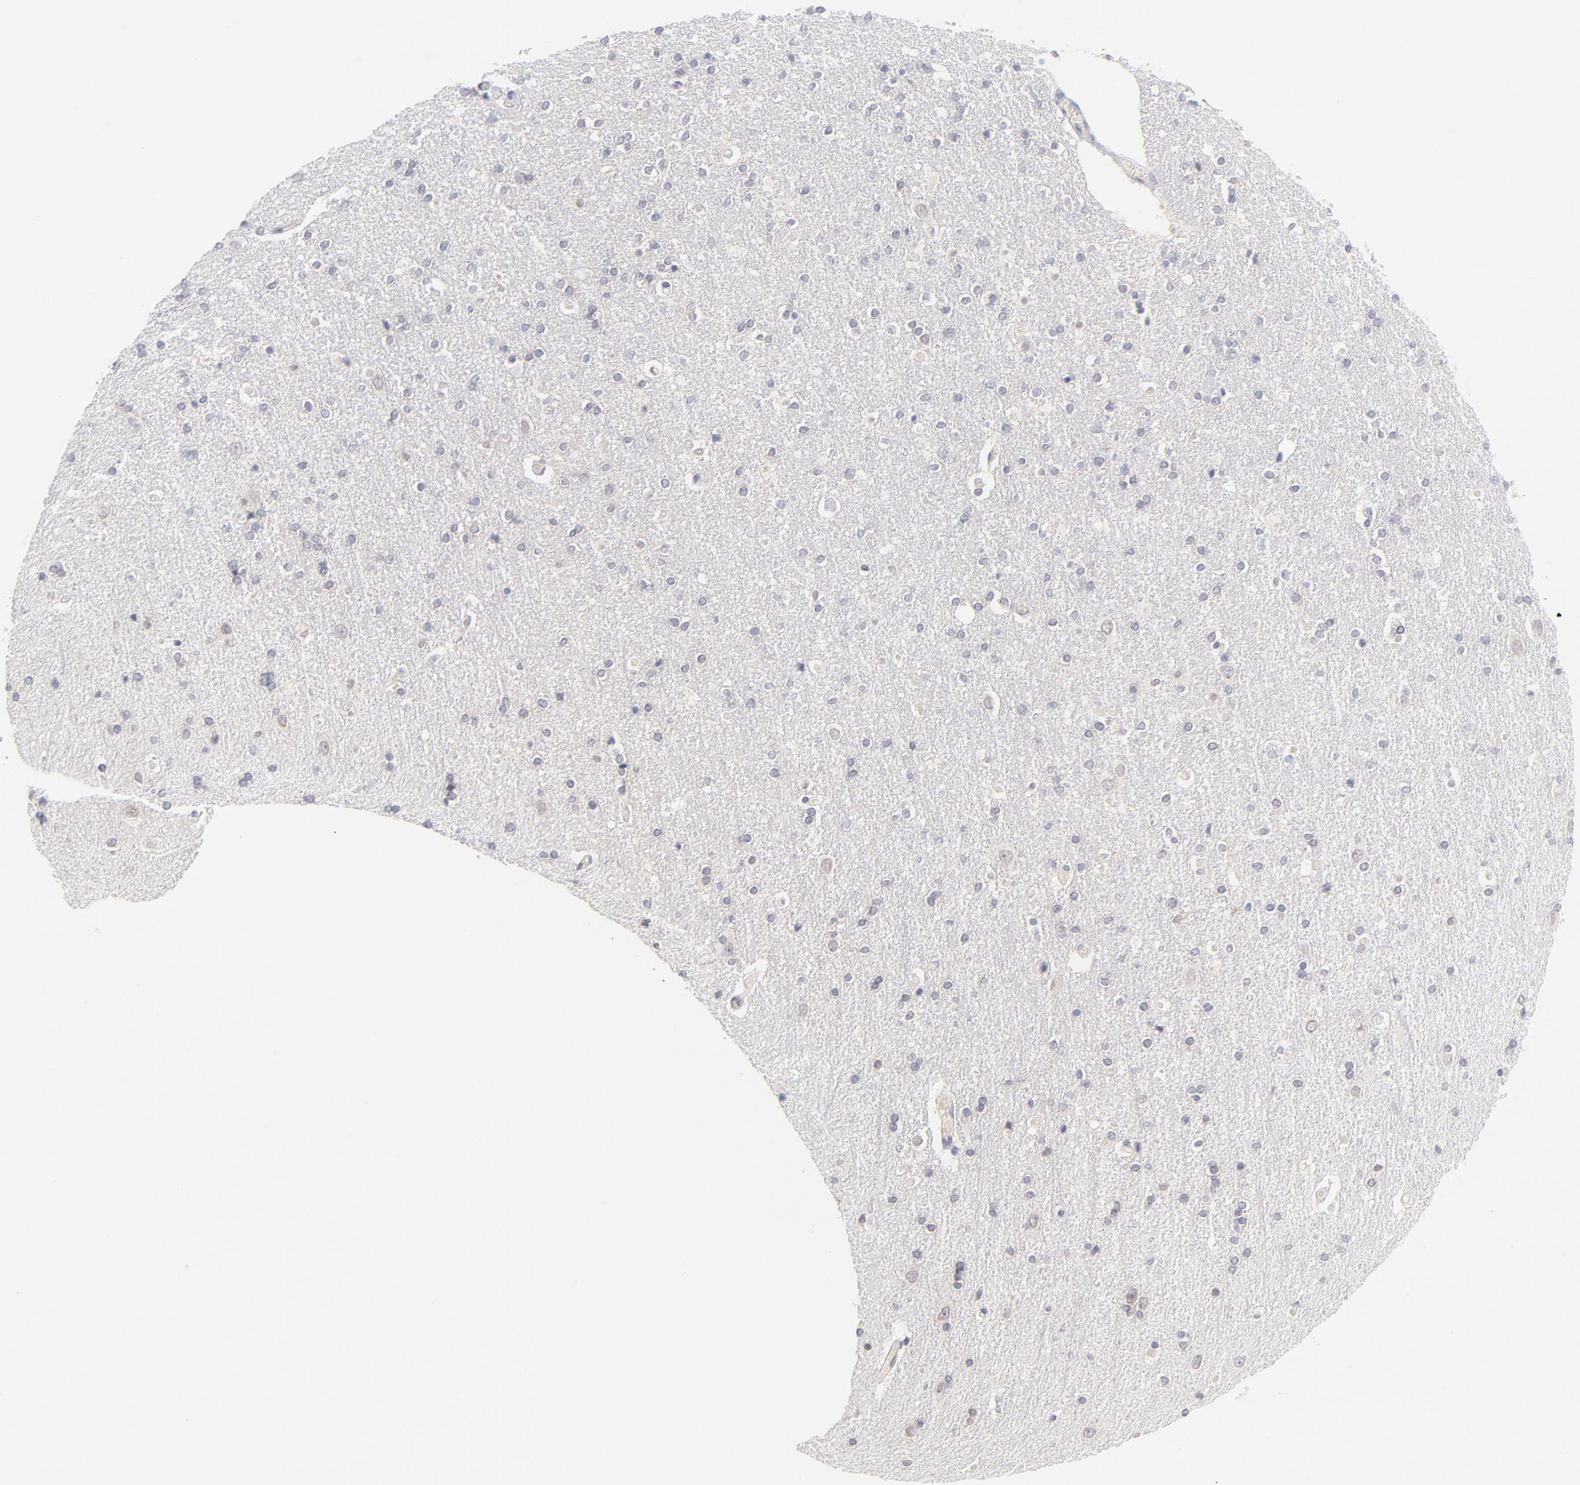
{"staining": {"intensity": "negative", "quantity": "none", "location": "none"}, "tissue": "caudate", "cell_type": "Glial cells", "image_type": "normal", "snomed": [{"axis": "morphology", "description": "Normal tissue, NOS"}, {"axis": "topography", "description": "Lateral ventricle wall"}], "caption": "High power microscopy micrograph of an immunohistochemistry photomicrograph of benign caudate, revealing no significant expression in glial cells.", "gene": "CASP6", "patient": {"sex": "female", "age": 54}}